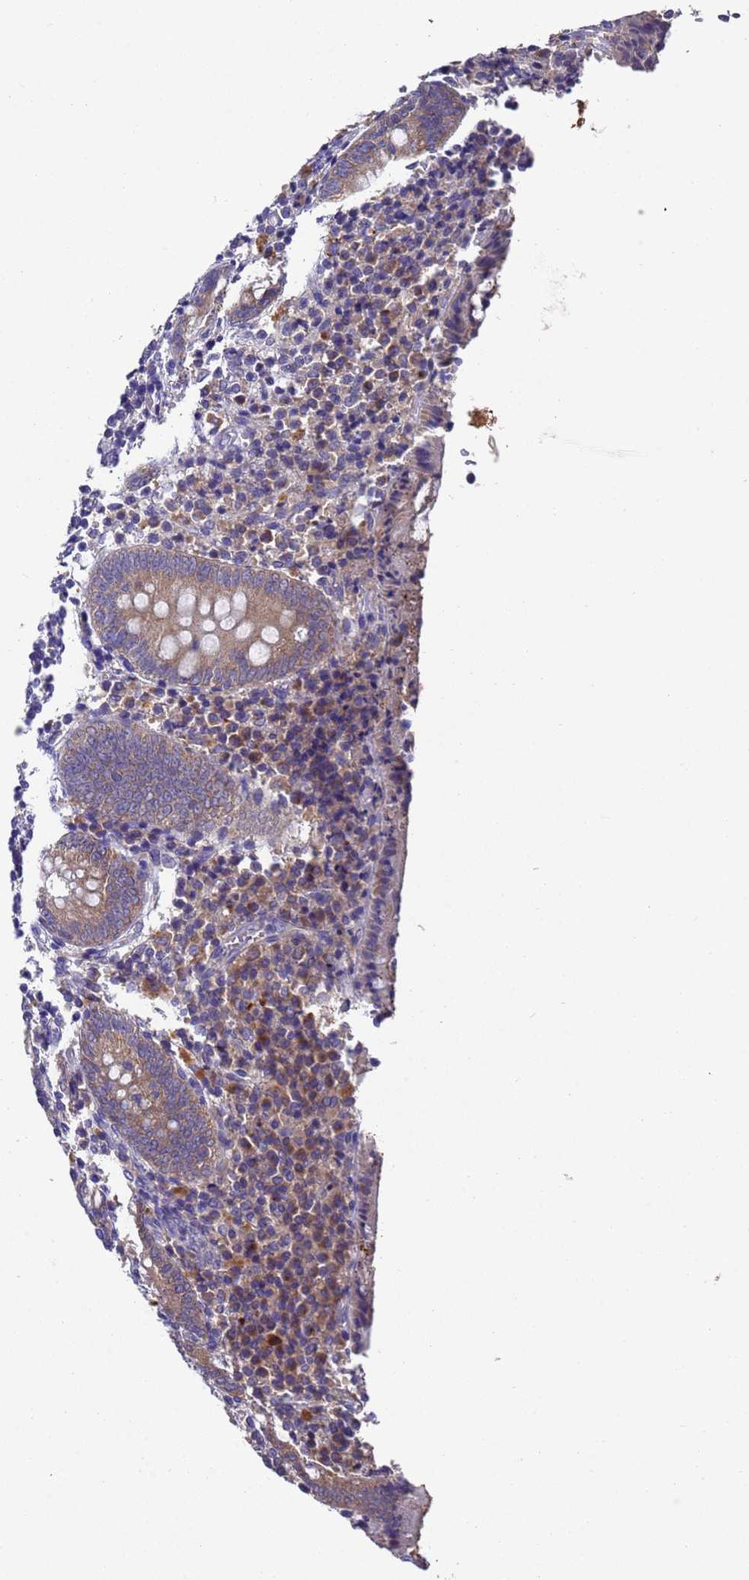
{"staining": {"intensity": "weak", "quantity": ">75%", "location": "cytoplasmic/membranous"}, "tissue": "appendix", "cell_type": "Glandular cells", "image_type": "normal", "snomed": [{"axis": "morphology", "description": "Normal tissue, NOS"}, {"axis": "topography", "description": "Appendix"}], "caption": "Immunohistochemical staining of benign appendix exhibits >75% levels of weak cytoplasmic/membranous protein staining in approximately >75% of glandular cells.", "gene": "DCAF12L1", "patient": {"sex": "female", "age": 17}}